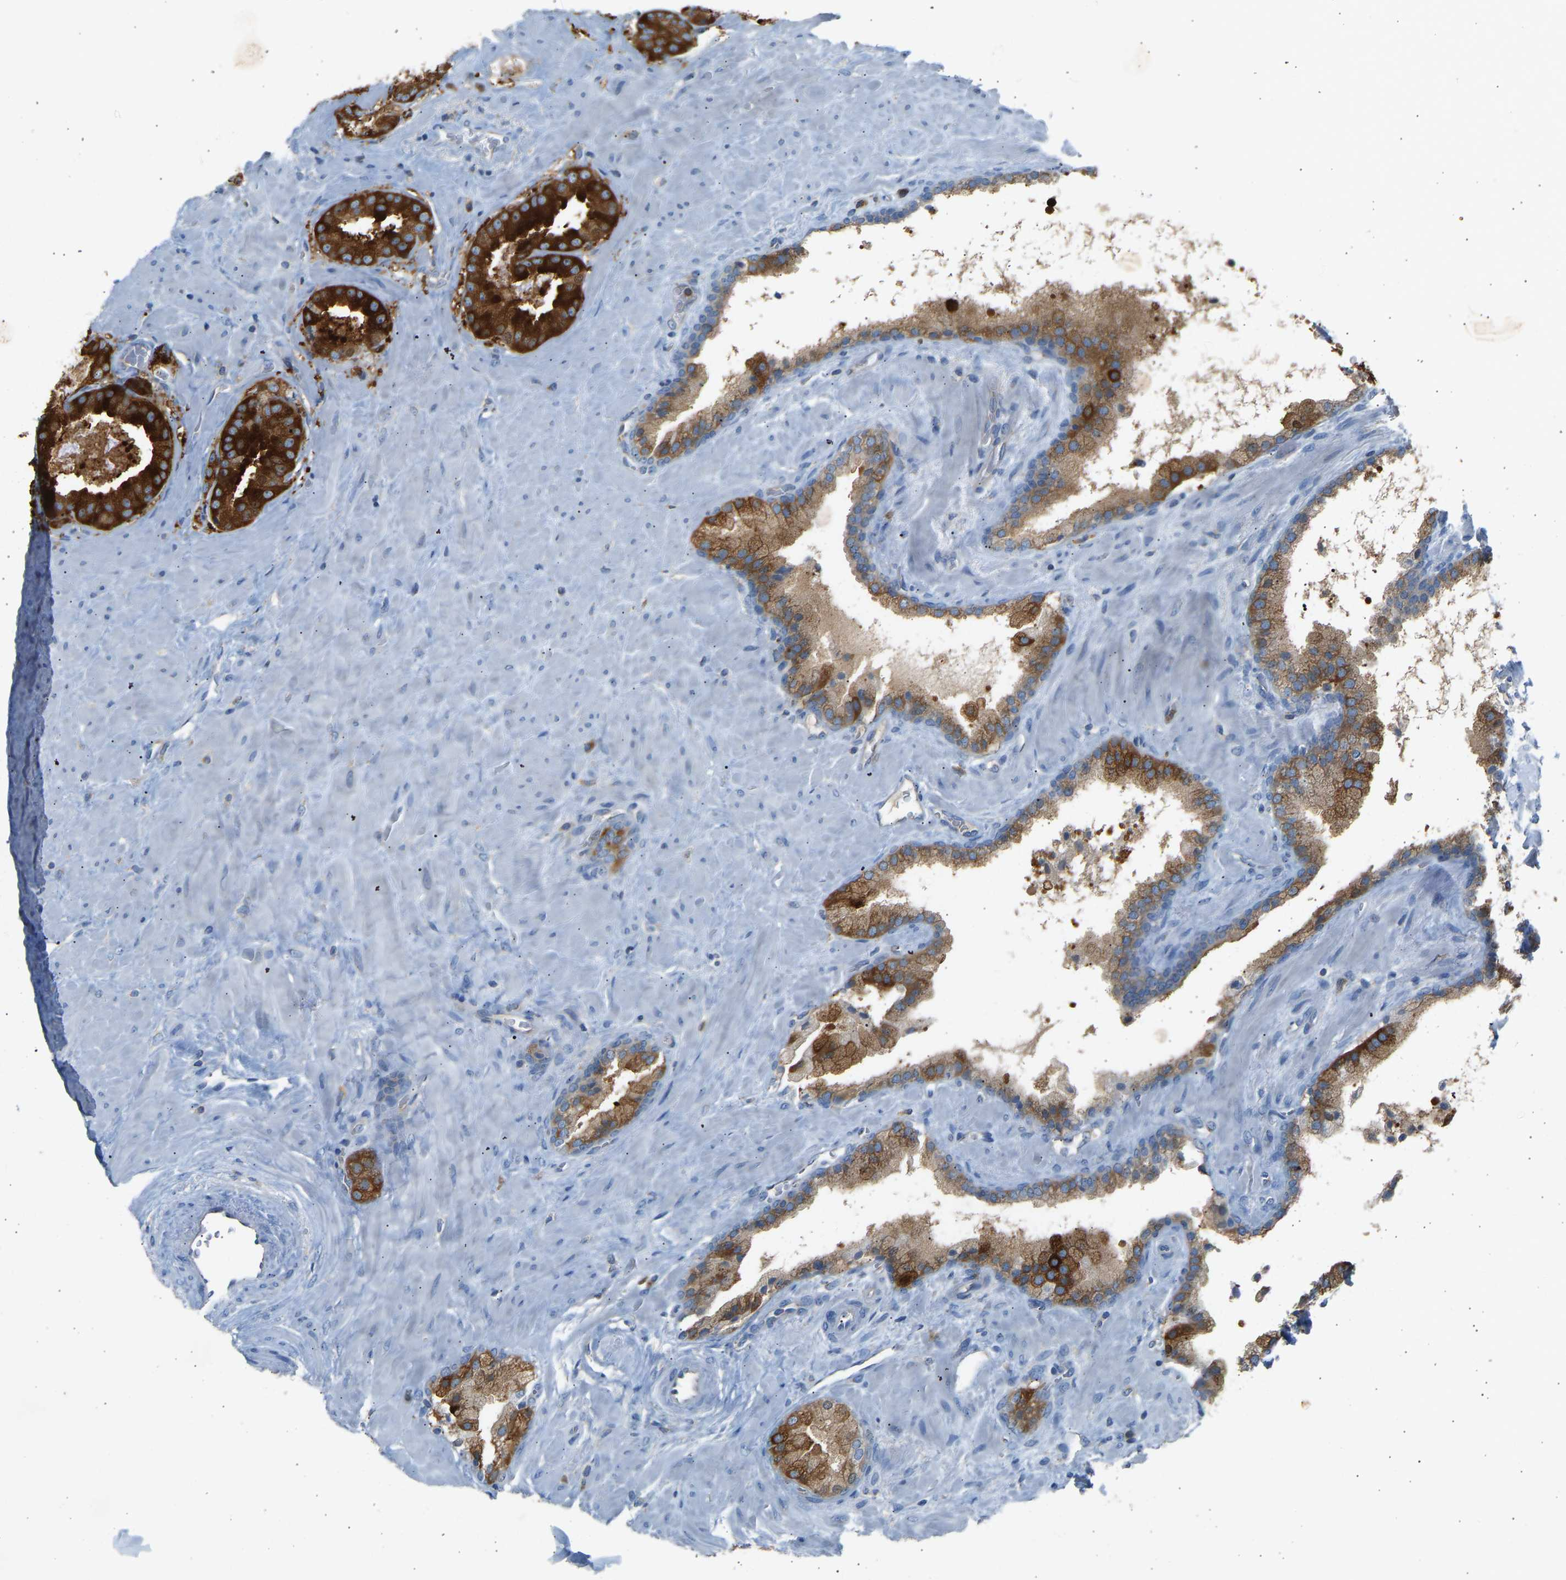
{"staining": {"intensity": "strong", "quantity": ">75%", "location": "cytoplasmic/membranous"}, "tissue": "prostate cancer", "cell_type": "Tumor cells", "image_type": "cancer", "snomed": [{"axis": "morphology", "description": "Adenocarcinoma, Low grade"}, {"axis": "topography", "description": "Prostate"}], "caption": "Immunohistochemistry (IHC) of prostate cancer exhibits high levels of strong cytoplasmic/membranous staining in about >75% of tumor cells. (Brightfield microscopy of DAB IHC at high magnification).", "gene": "TRIM50", "patient": {"sex": "male", "age": 71}}